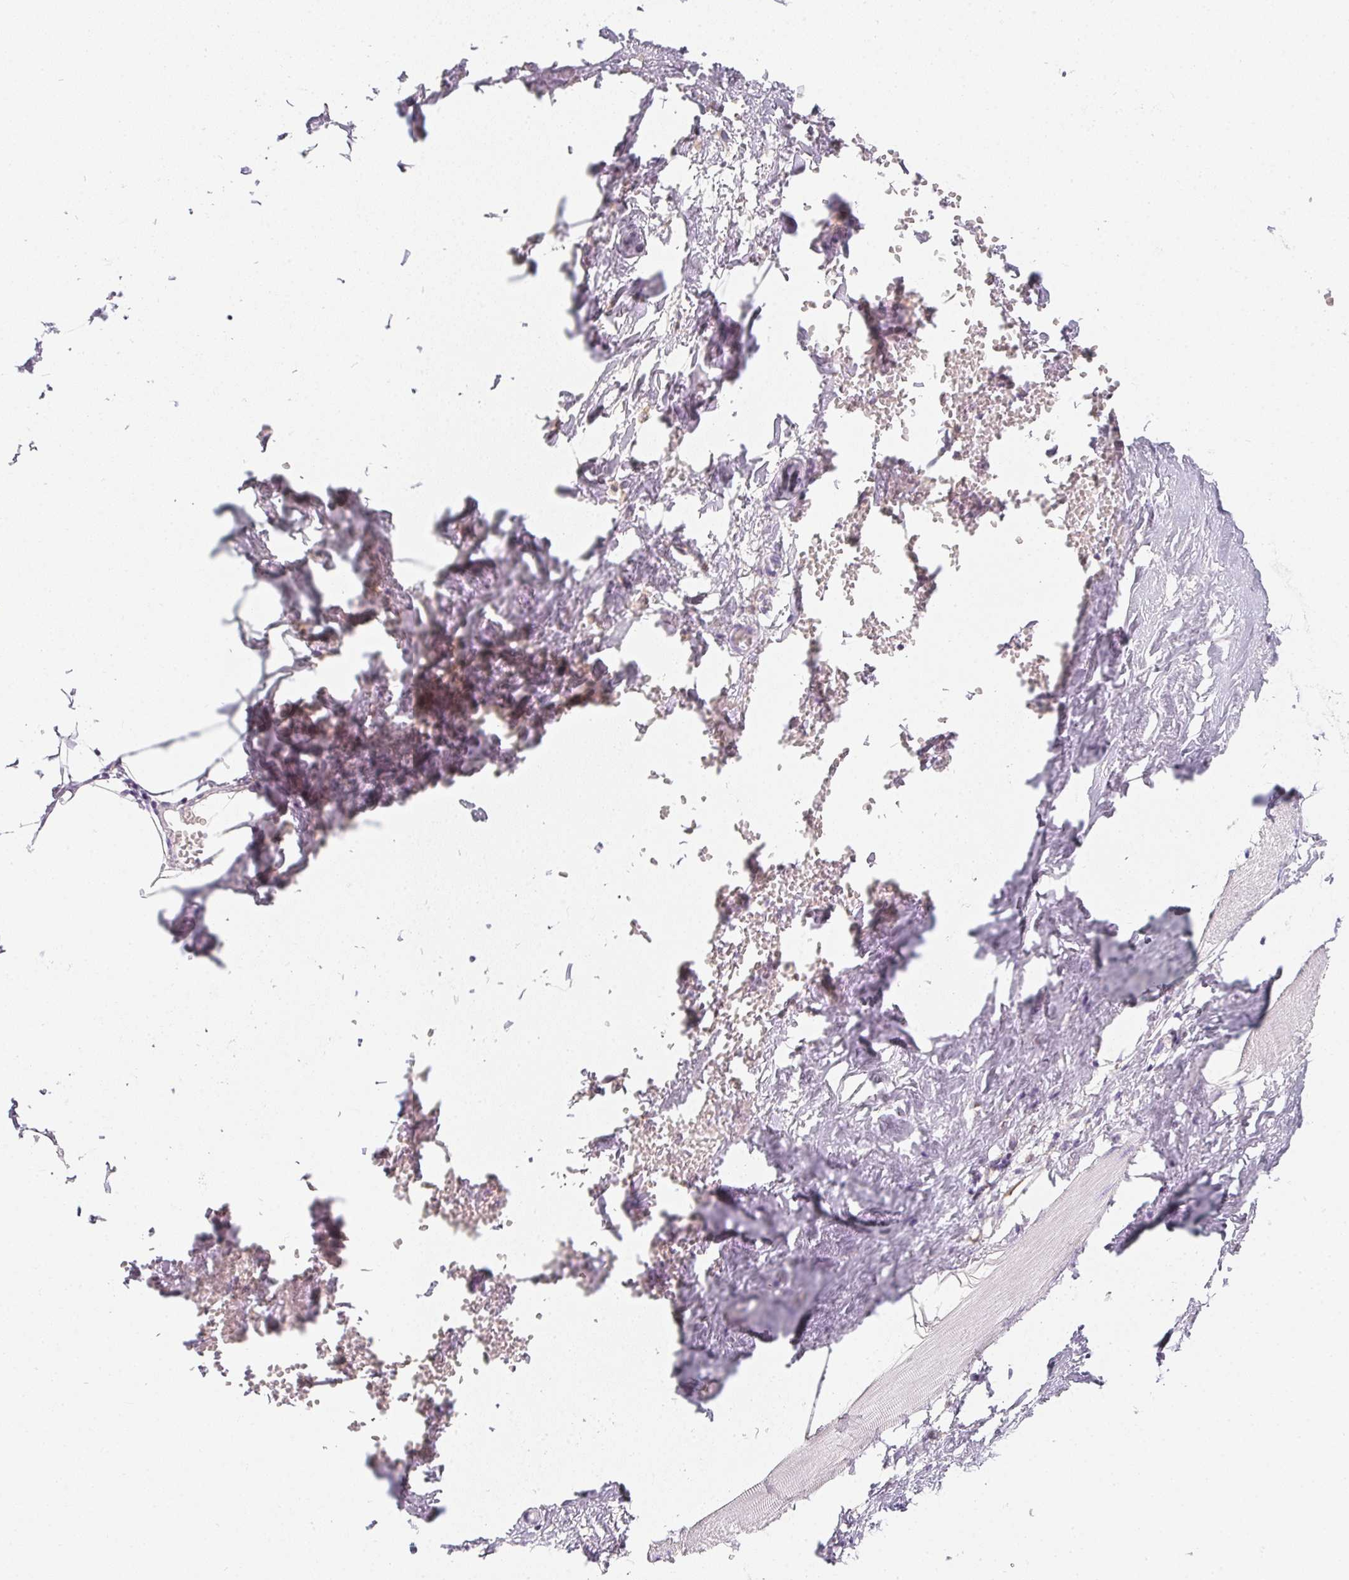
{"staining": {"intensity": "negative", "quantity": "none", "location": "none"}, "tissue": "adipose tissue", "cell_type": "Adipocytes", "image_type": "normal", "snomed": [{"axis": "morphology", "description": "Normal tissue, NOS"}, {"axis": "topography", "description": "Prostate"}, {"axis": "topography", "description": "Peripheral nerve tissue"}], "caption": "High power microscopy image of an immunohistochemistry image of normal adipose tissue, revealing no significant expression in adipocytes.", "gene": "SOAT1", "patient": {"sex": "male", "age": 55}}